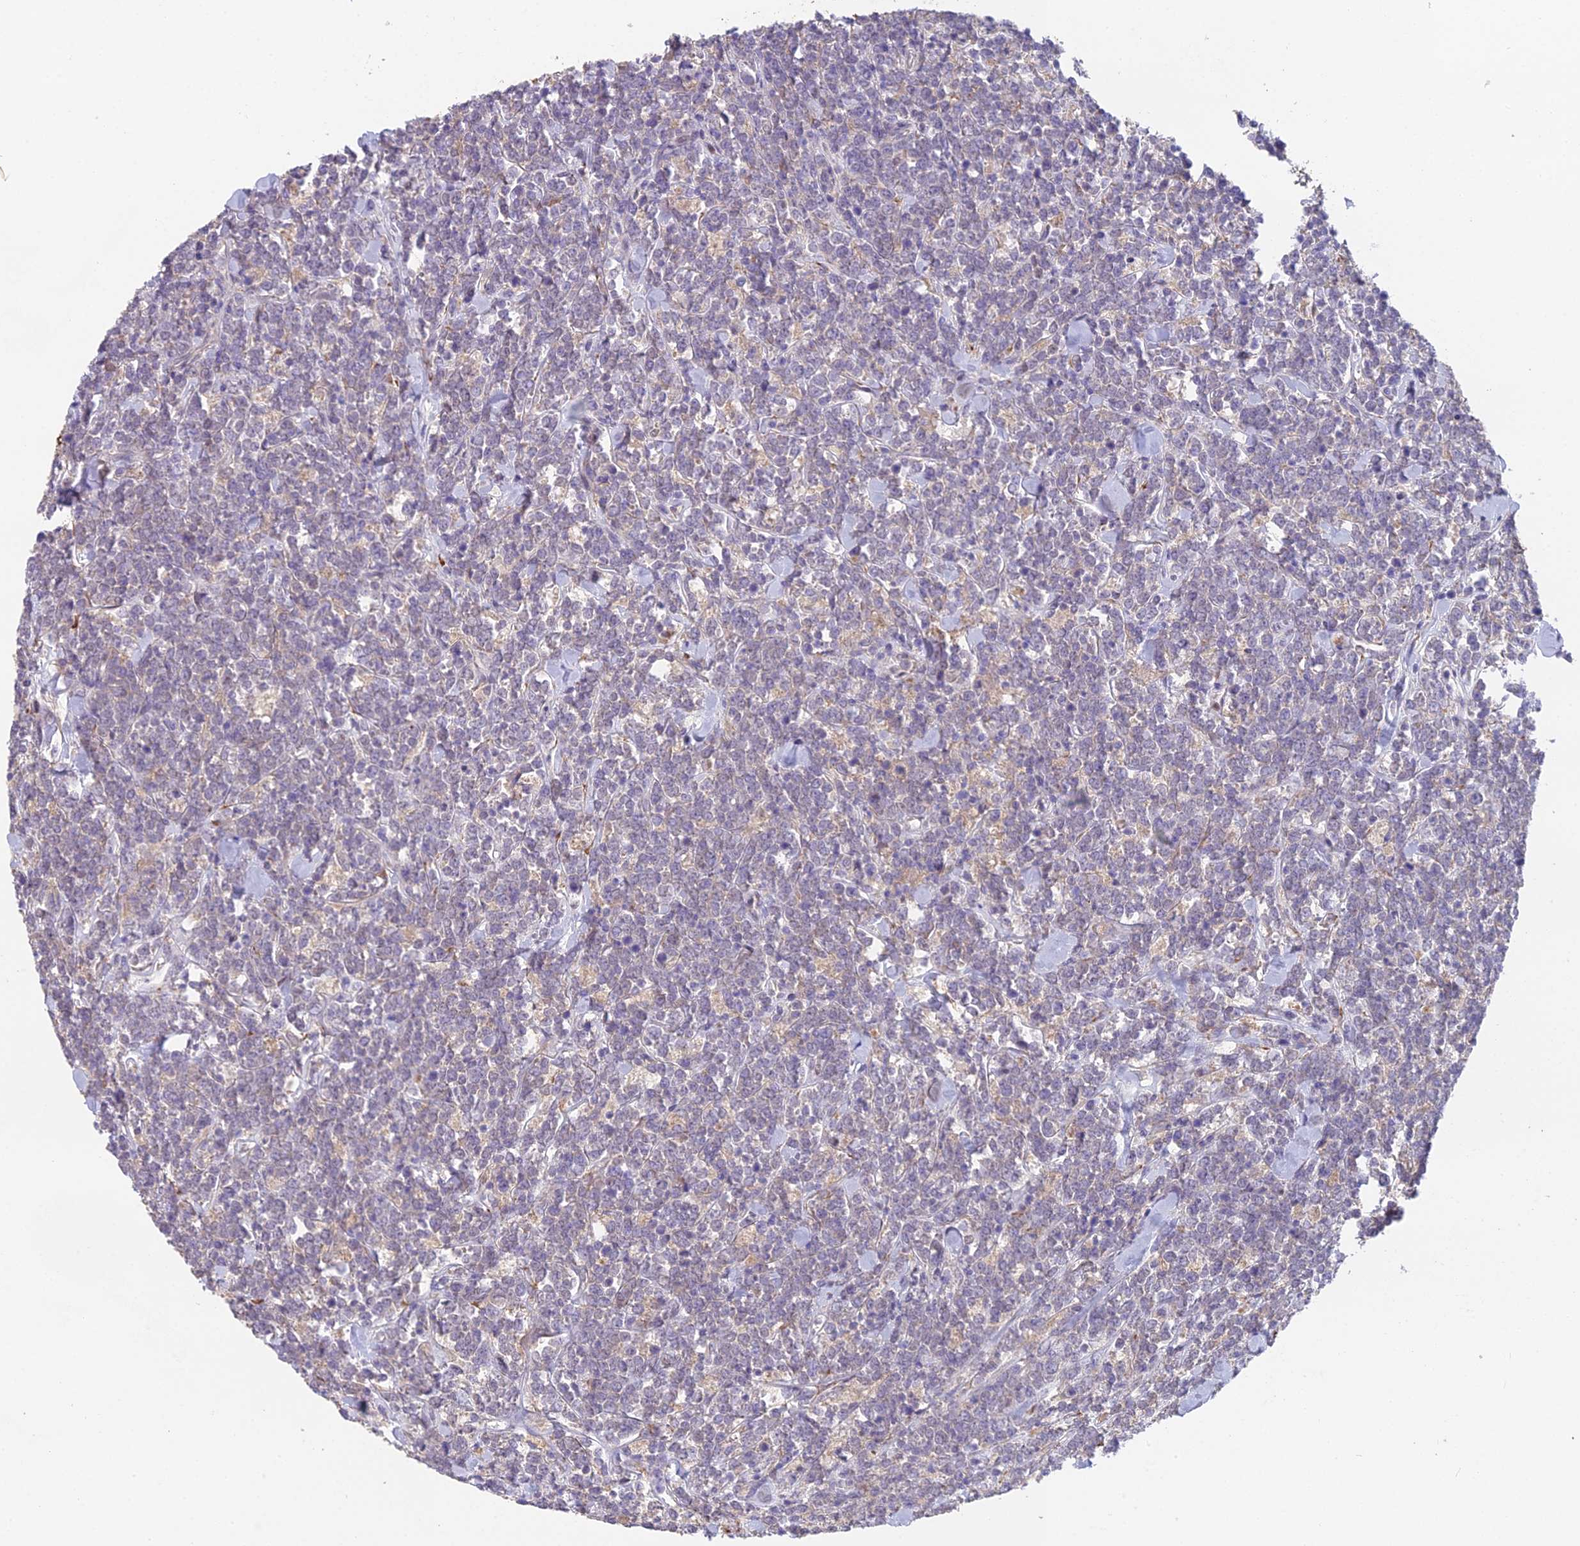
{"staining": {"intensity": "negative", "quantity": "none", "location": "none"}, "tissue": "lymphoma", "cell_type": "Tumor cells", "image_type": "cancer", "snomed": [{"axis": "morphology", "description": "Malignant lymphoma, non-Hodgkin's type, High grade"}, {"axis": "topography", "description": "Small intestine"}], "caption": "High power microscopy micrograph of an immunohistochemistry photomicrograph of lymphoma, revealing no significant positivity in tumor cells.", "gene": "PUS10", "patient": {"sex": "male", "age": 8}}